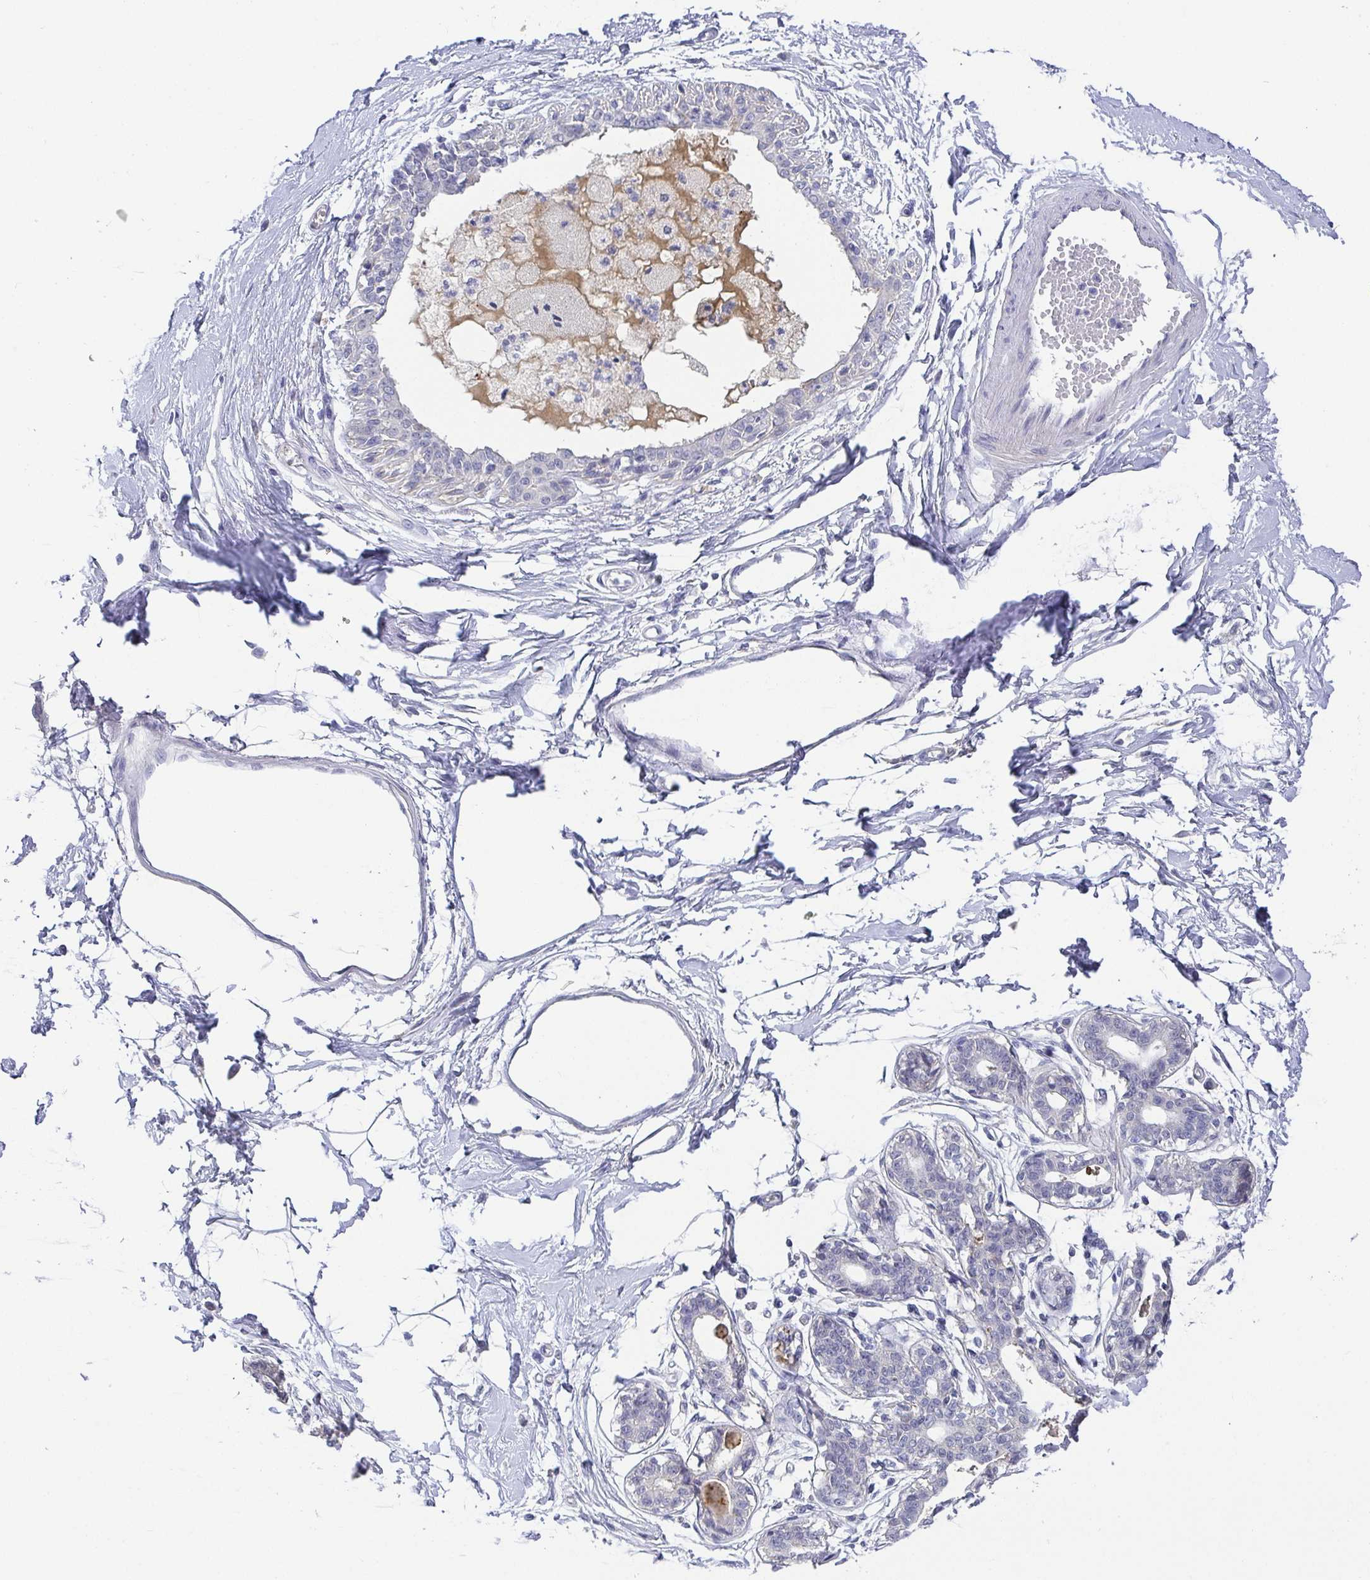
{"staining": {"intensity": "negative", "quantity": "none", "location": "none"}, "tissue": "breast", "cell_type": "Adipocytes", "image_type": "normal", "snomed": [{"axis": "morphology", "description": "Normal tissue, NOS"}, {"axis": "topography", "description": "Breast"}], "caption": "This is a image of immunohistochemistry (IHC) staining of unremarkable breast, which shows no staining in adipocytes. (DAB (3,3'-diaminobenzidine) IHC, high magnification).", "gene": "RNASE7", "patient": {"sex": "female", "age": 45}}